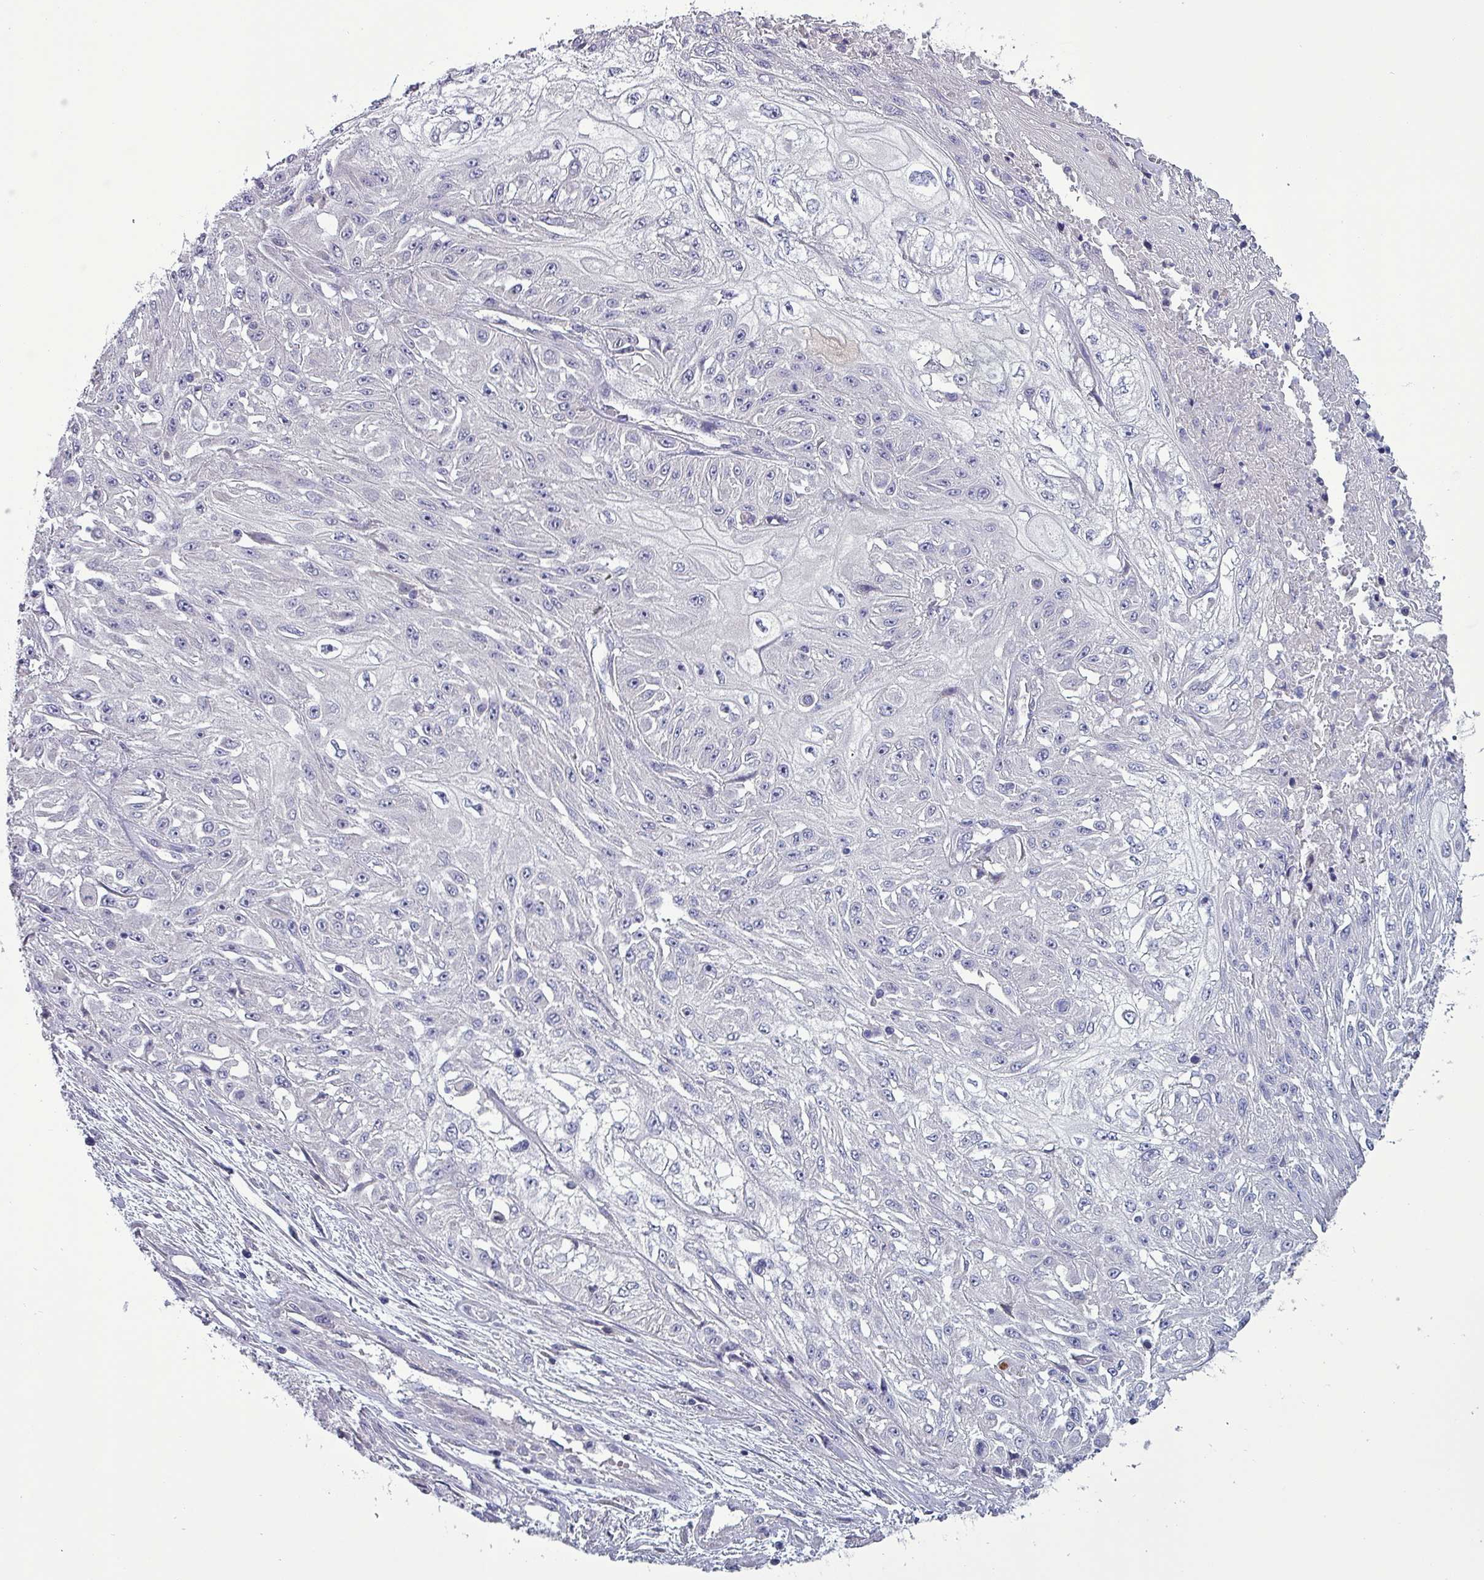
{"staining": {"intensity": "negative", "quantity": "none", "location": "none"}, "tissue": "skin cancer", "cell_type": "Tumor cells", "image_type": "cancer", "snomed": [{"axis": "morphology", "description": "Squamous cell carcinoma, NOS"}, {"axis": "morphology", "description": "Squamous cell carcinoma, metastatic, NOS"}, {"axis": "topography", "description": "Skin"}, {"axis": "topography", "description": "Lymph node"}], "caption": "Immunohistochemistry (IHC) of human skin cancer (metastatic squamous cell carcinoma) demonstrates no expression in tumor cells.", "gene": "HSD3B7", "patient": {"sex": "male", "age": 75}}